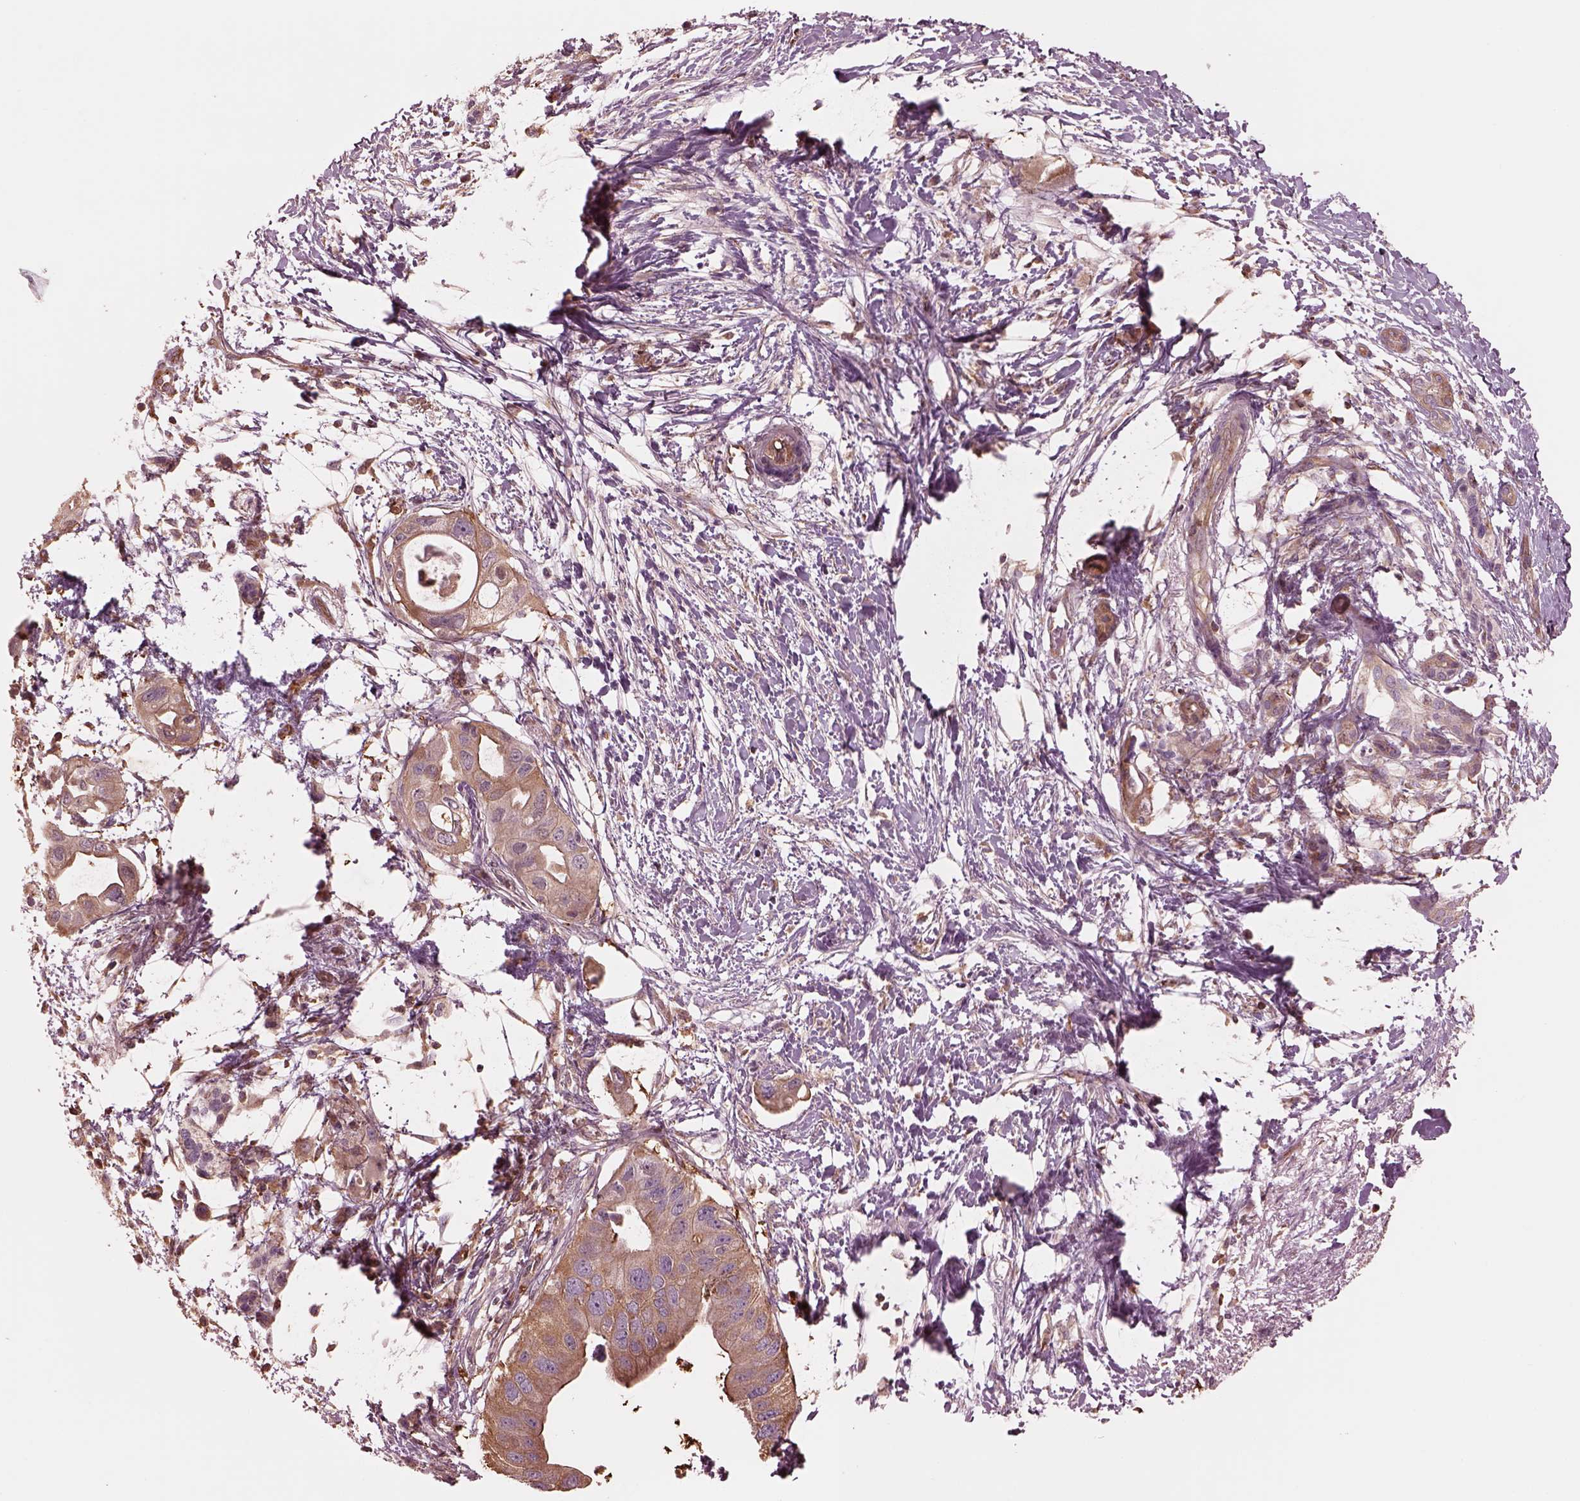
{"staining": {"intensity": "moderate", "quantity": ">75%", "location": "cytoplasmic/membranous"}, "tissue": "pancreatic cancer", "cell_type": "Tumor cells", "image_type": "cancer", "snomed": [{"axis": "morphology", "description": "Adenocarcinoma, NOS"}, {"axis": "topography", "description": "Pancreas"}], "caption": "Moderate cytoplasmic/membranous protein positivity is seen in about >75% of tumor cells in pancreatic cancer (adenocarcinoma). Ihc stains the protein in brown and the nuclei are stained blue.", "gene": "STK33", "patient": {"sex": "female", "age": 72}}